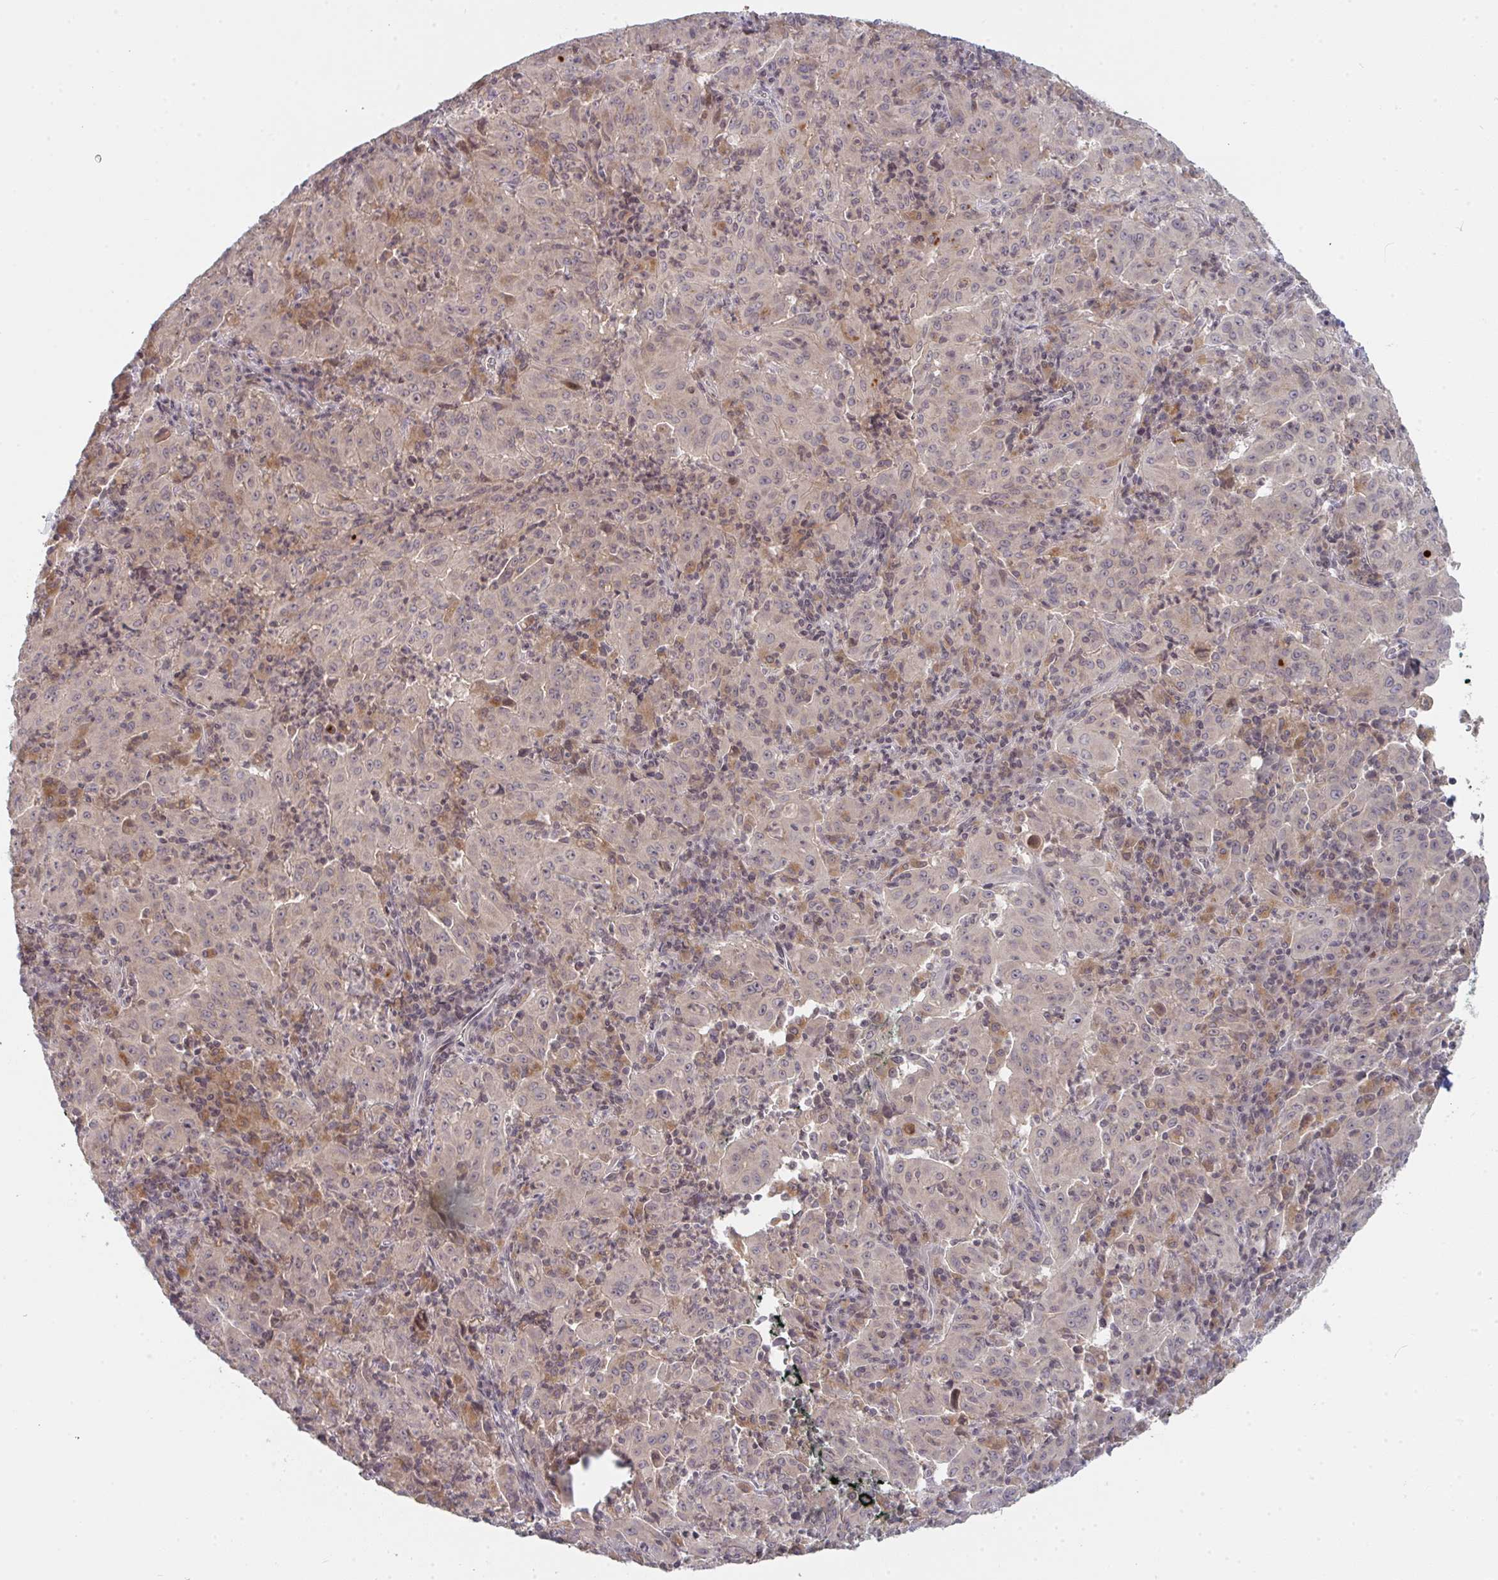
{"staining": {"intensity": "weak", "quantity": "<25%", "location": "cytoplasmic/membranous"}, "tissue": "pancreatic cancer", "cell_type": "Tumor cells", "image_type": "cancer", "snomed": [{"axis": "morphology", "description": "Adenocarcinoma, NOS"}, {"axis": "topography", "description": "Pancreas"}], "caption": "Histopathology image shows no protein staining in tumor cells of adenocarcinoma (pancreatic) tissue.", "gene": "DCST1", "patient": {"sex": "male", "age": 63}}